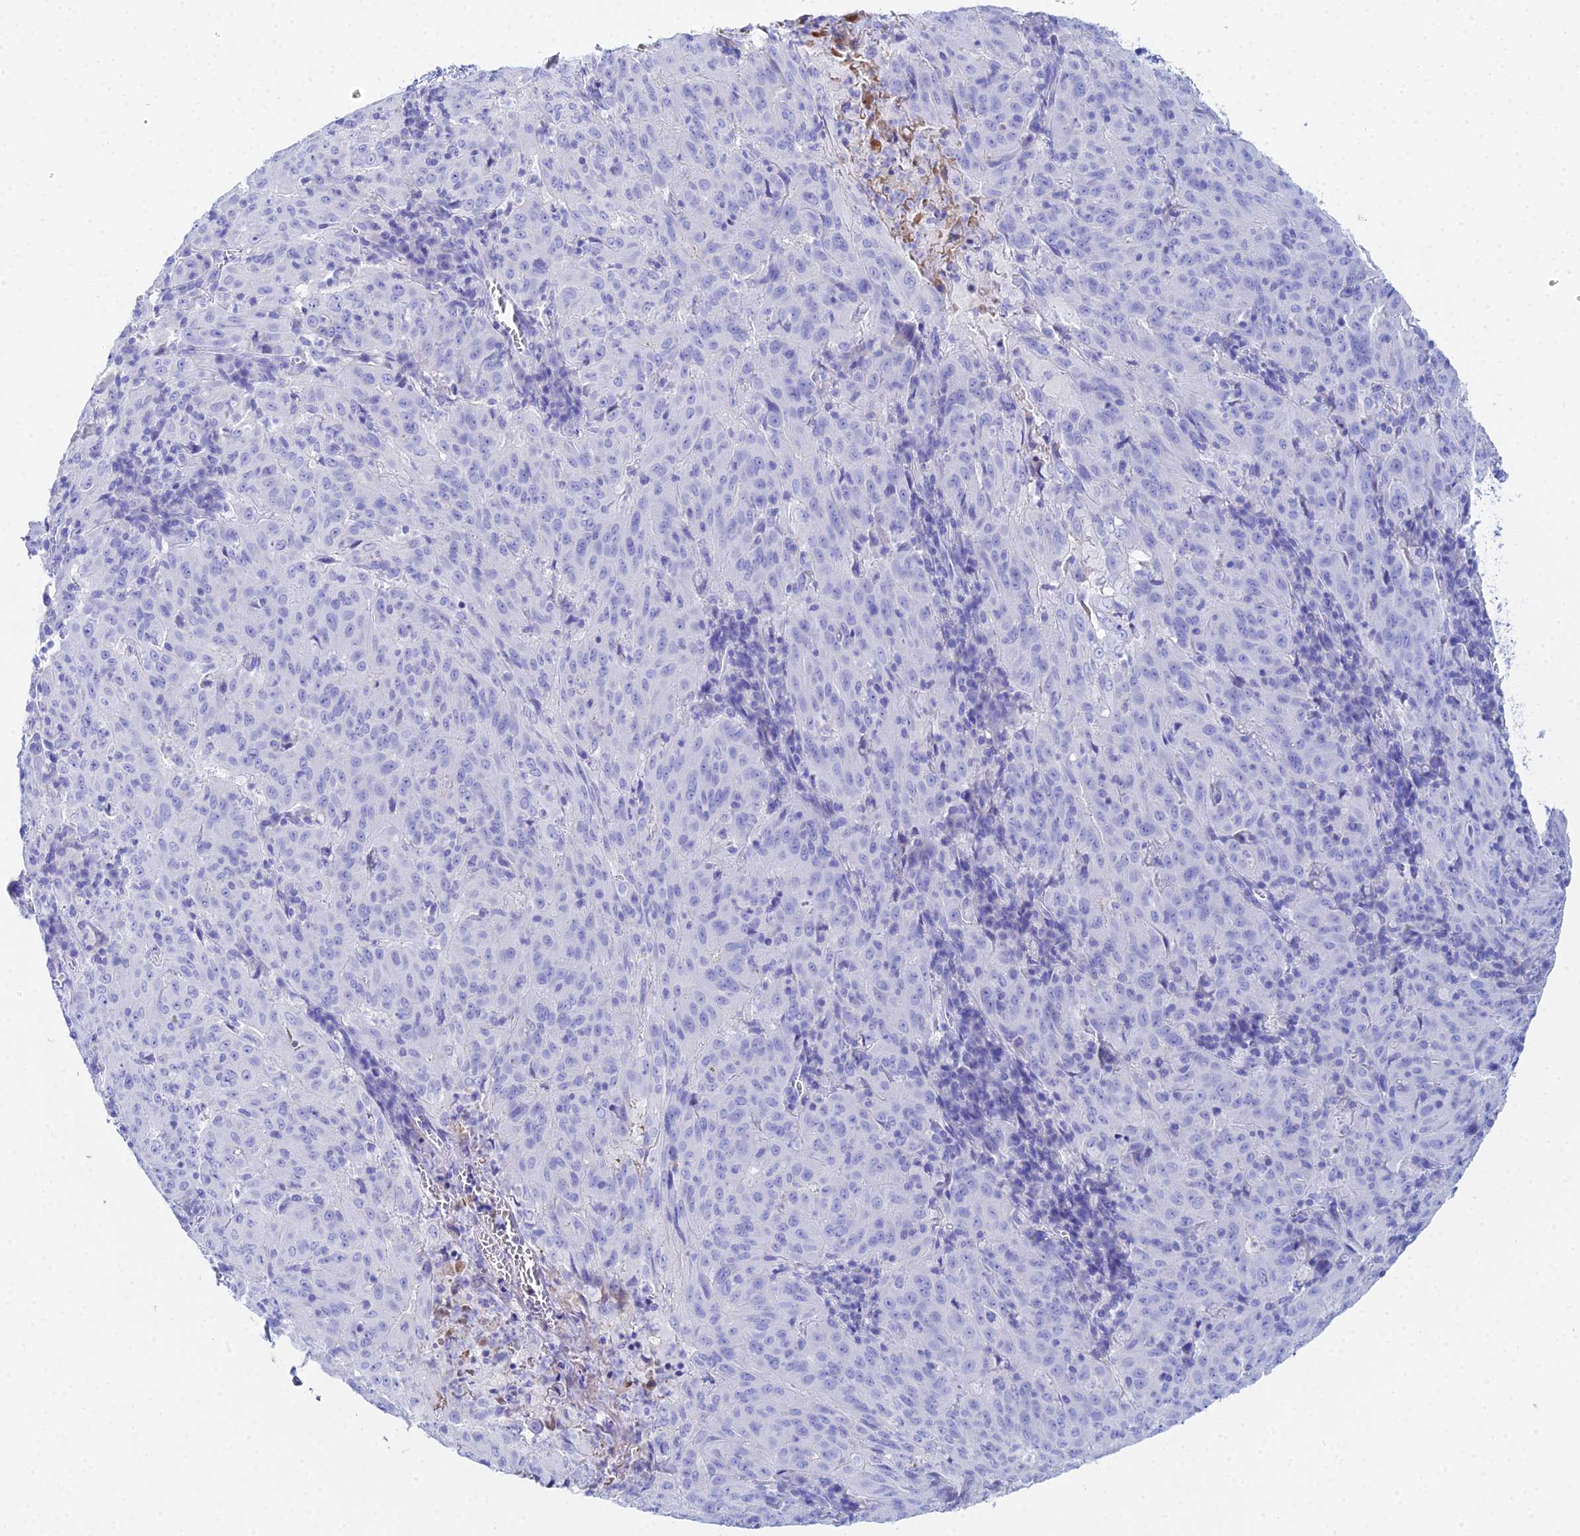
{"staining": {"intensity": "negative", "quantity": "none", "location": "none"}, "tissue": "pancreatic cancer", "cell_type": "Tumor cells", "image_type": "cancer", "snomed": [{"axis": "morphology", "description": "Adenocarcinoma, NOS"}, {"axis": "topography", "description": "Pancreas"}], "caption": "Tumor cells show no significant positivity in pancreatic adenocarcinoma.", "gene": "CELA3A", "patient": {"sex": "male", "age": 63}}